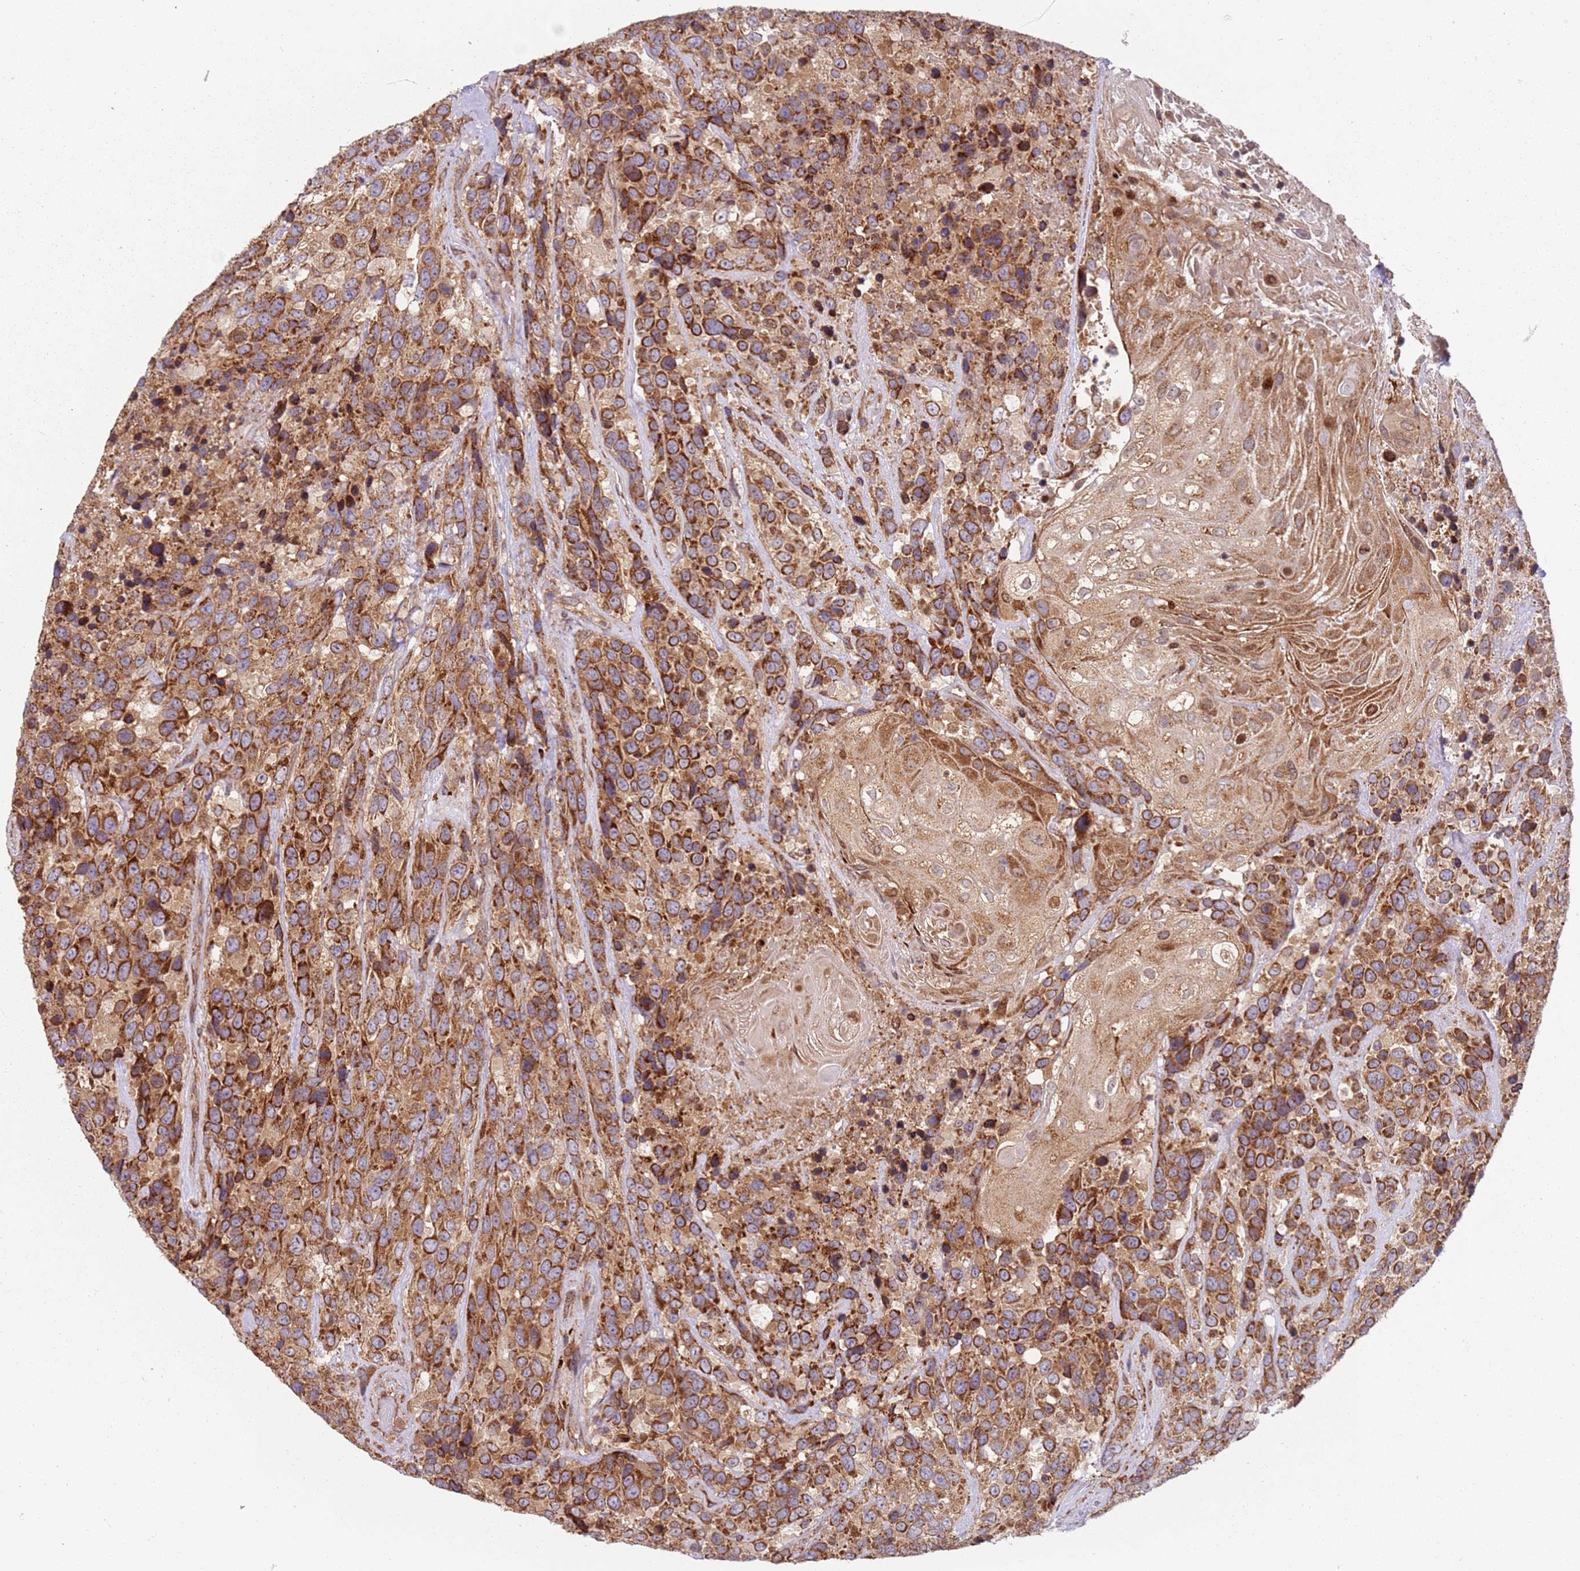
{"staining": {"intensity": "strong", "quantity": ">75%", "location": "cytoplasmic/membranous"}, "tissue": "urothelial cancer", "cell_type": "Tumor cells", "image_type": "cancer", "snomed": [{"axis": "morphology", "description": "Urothelial carcinoma, High grade"}, {"axis": "topography", "description": "Urinary bladder"}], "caption": "Strong cytoplasmic/membranous positivity for a protein is appreciated in approximately >75% of tumor cells of high-grade urothelial carcinoma using immunohistochemistry.", "gene": "HNRNPLL", "patient": {"sex": "female", "age": 70}}